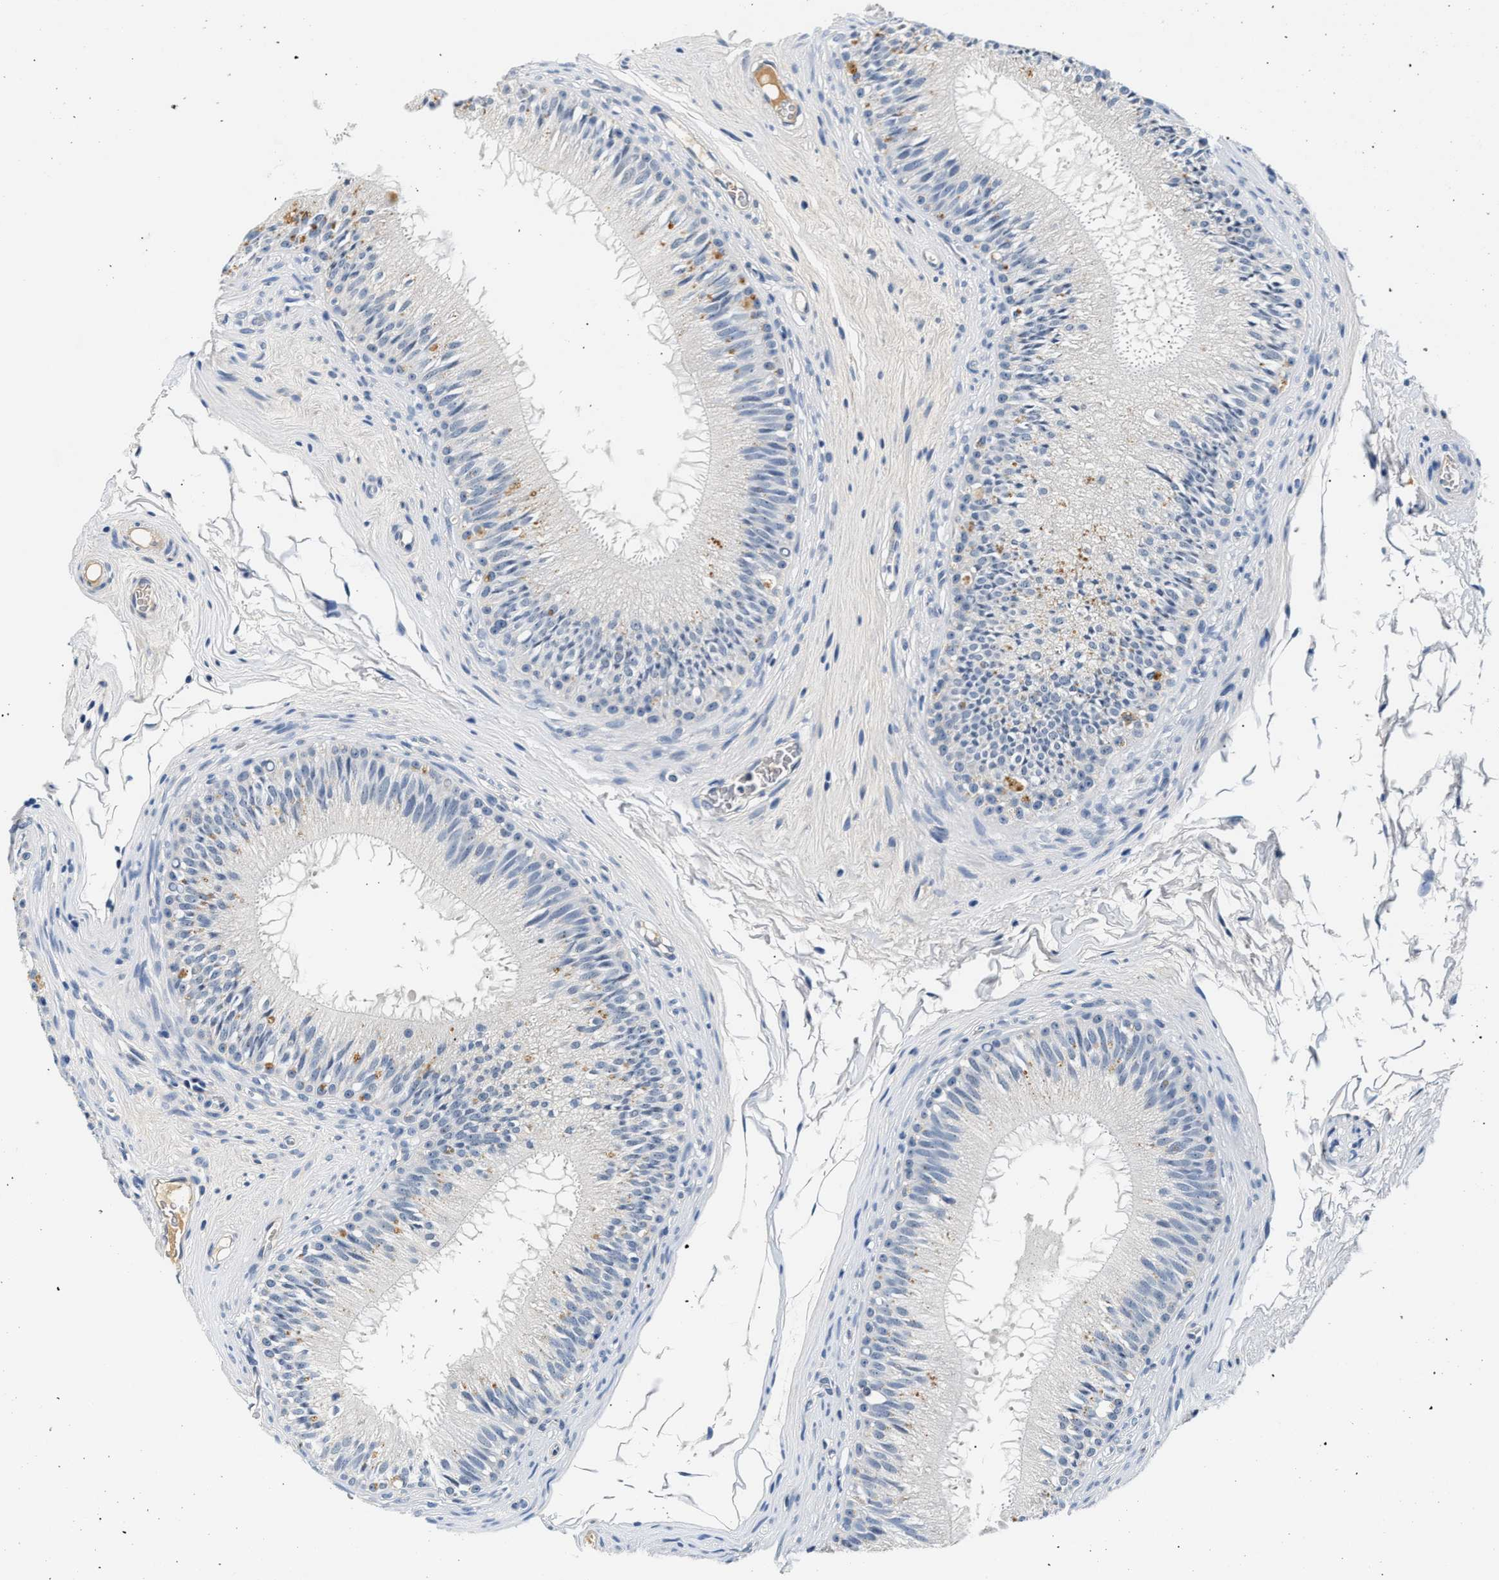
{"staining": {"intensity": "negative", "quantity": "none", "location": "none"}, "tissue": "epididymis", "cell_type": "Glandular cells", "image_type": "normal", "snomed": [{"axis": "morphology", "description": "Normal tissue, NOS"}, {"axis": "topography", "description": "Testis"}, {"axis": "topography", "description": "Epididymis"}], "caption": "The IHC photomicrograph has no significant positivity in glandular cells of epididymis.", "gene": "MED22", "patient": {"sex": "male", "age": 36}}